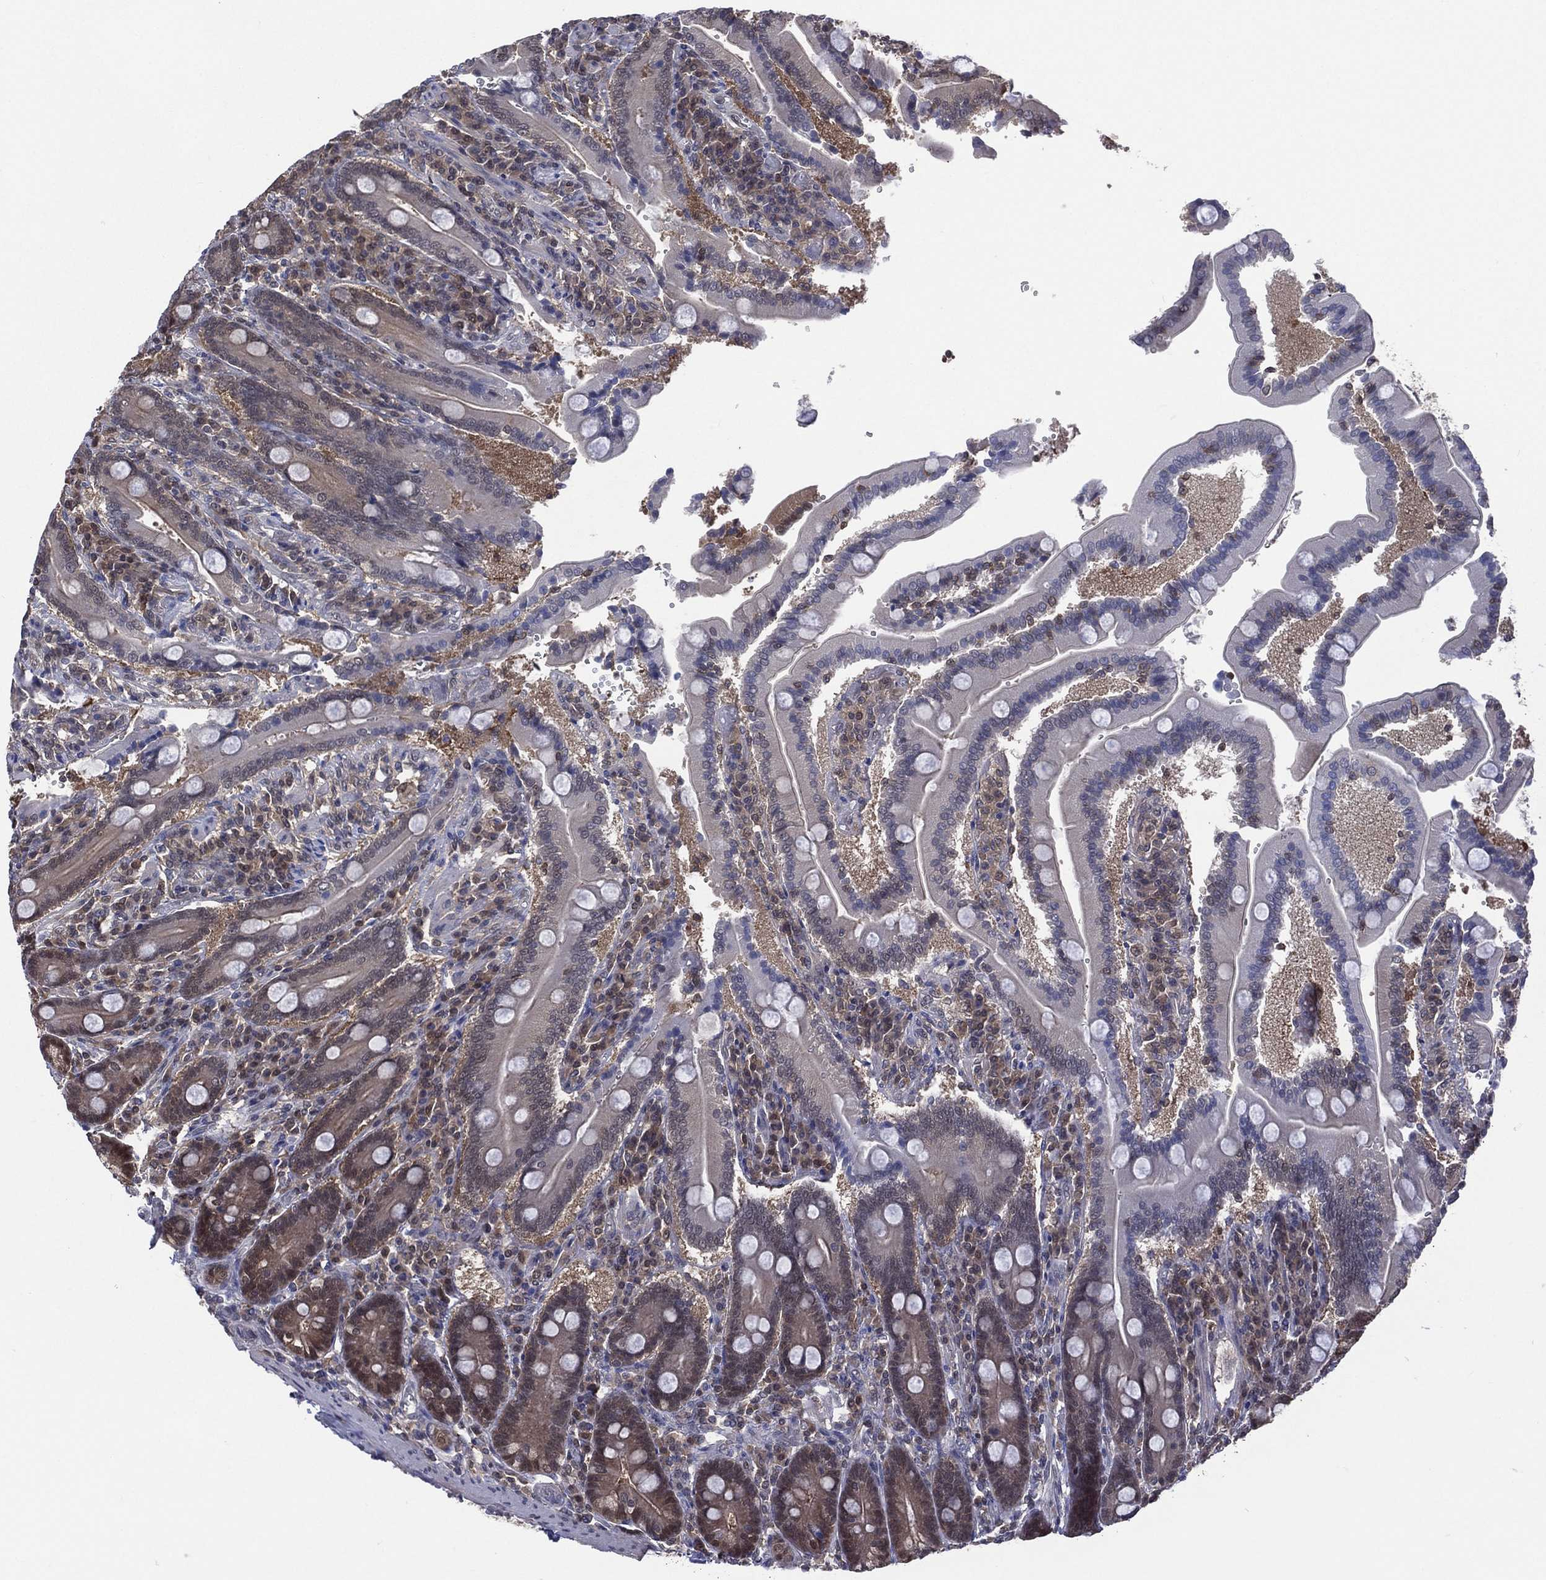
{"staining": {"intensity": "moderate", "quantity": "<25%", "location": "cytoplasmic/membranous"}, "tissue": "duodenum", "cell_type": "Glandular cells", "image_type": "normal", "snomed": [{"axis": "morphology", "description": "Normal tissue, NOS"}, {"axis": "topography", "description": "Duodenum"}], "caption": "A histopathology image of duodenum stained for a protein displays moderate cytoplasmic/membranous brown staining in glandular cells.", "gene": "MTAP", "patient": {"sex": "female", "age": 62}}